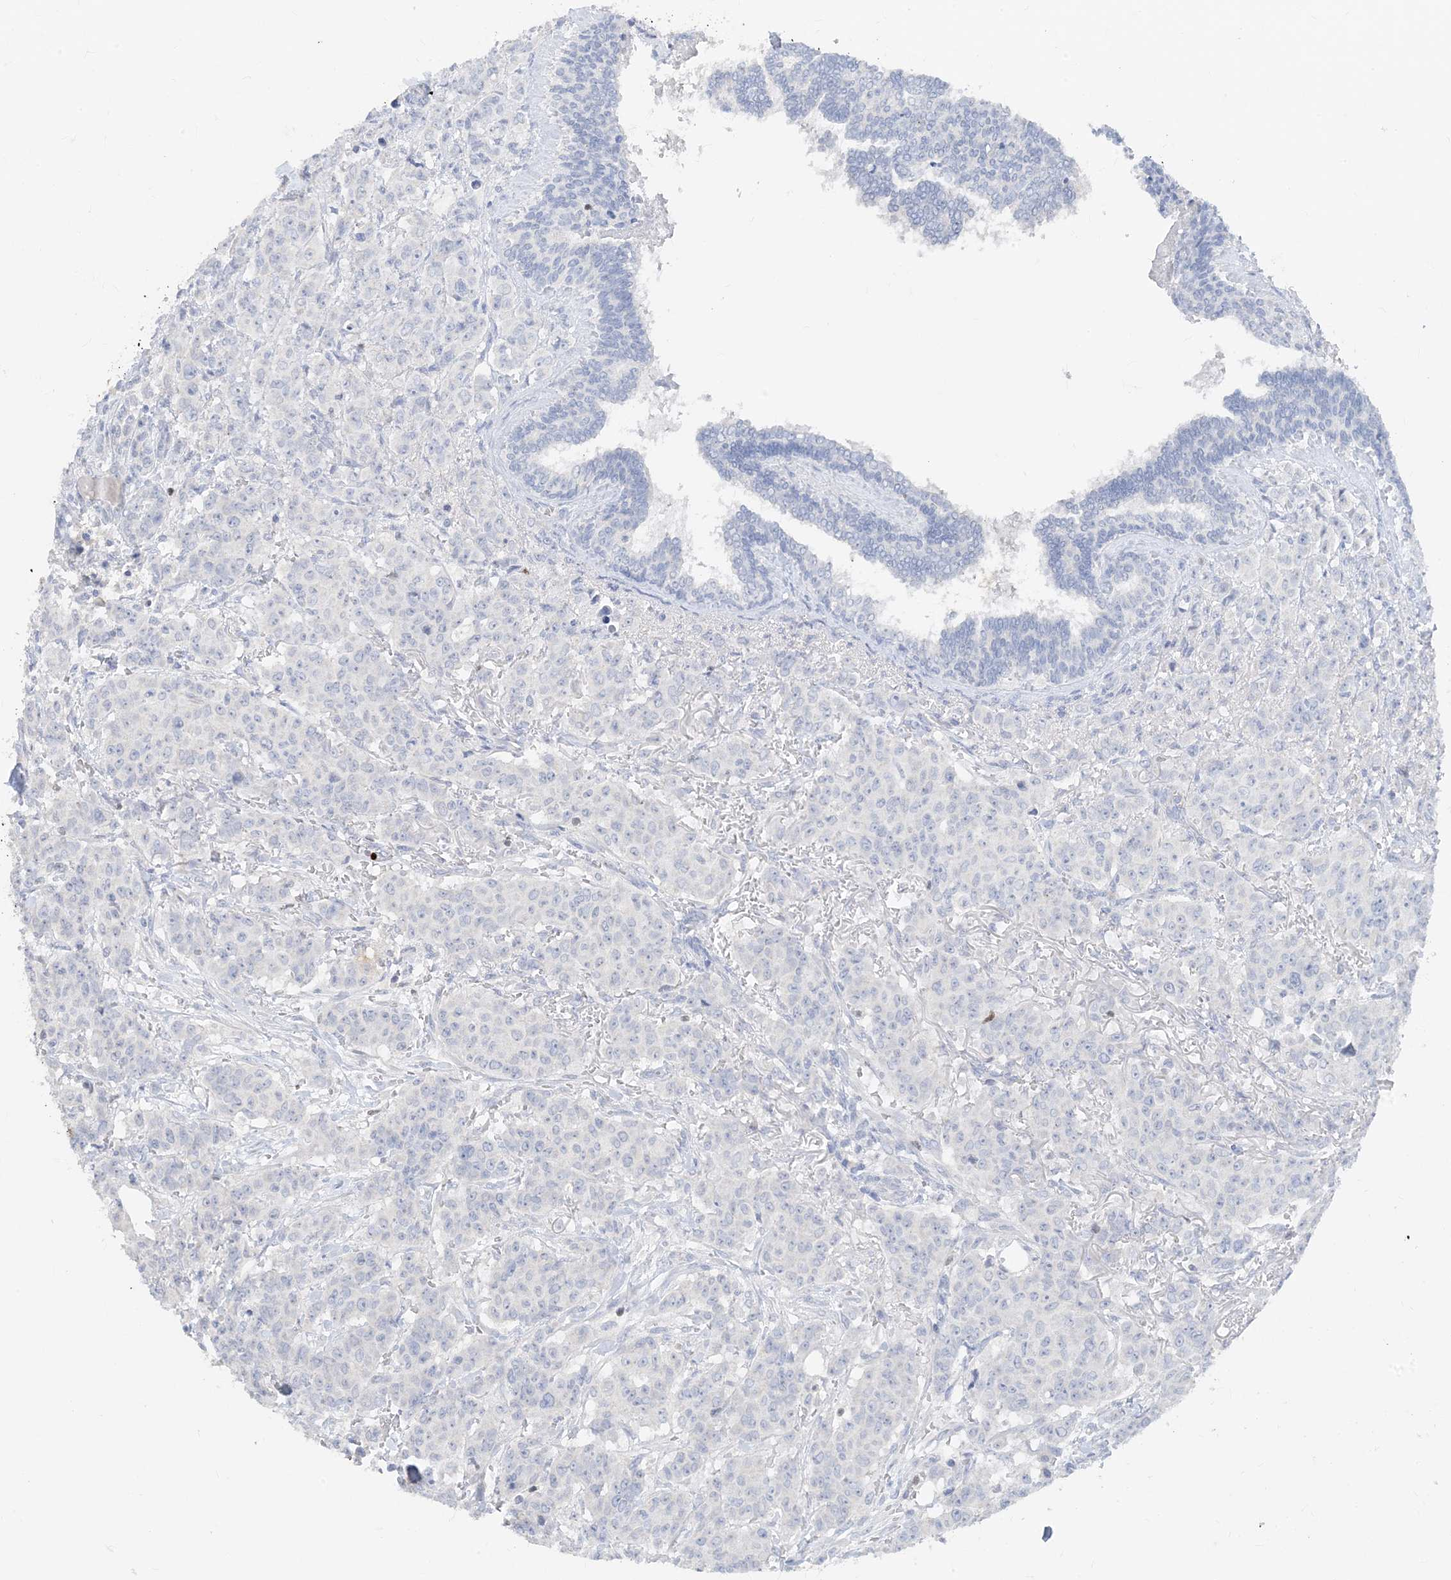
{"staining": {"intensity": "negative", "quantity": "none", "location": "none"}, "tissue": "breast cancer", "cell_type": "Tumor cells", "image_type": "cancer", "snomed": [{"axis": "morphology", "description": "Duct carcinoma"}, {"axis": "topography", "description": "Breast"}], "caption": "IHC of human breast cancer (infiltrating ductal carcinoma) demonstrates no expression in tumor cells.", "gene": "TBX21", "patient": {"sex": "female", "age": 40}}